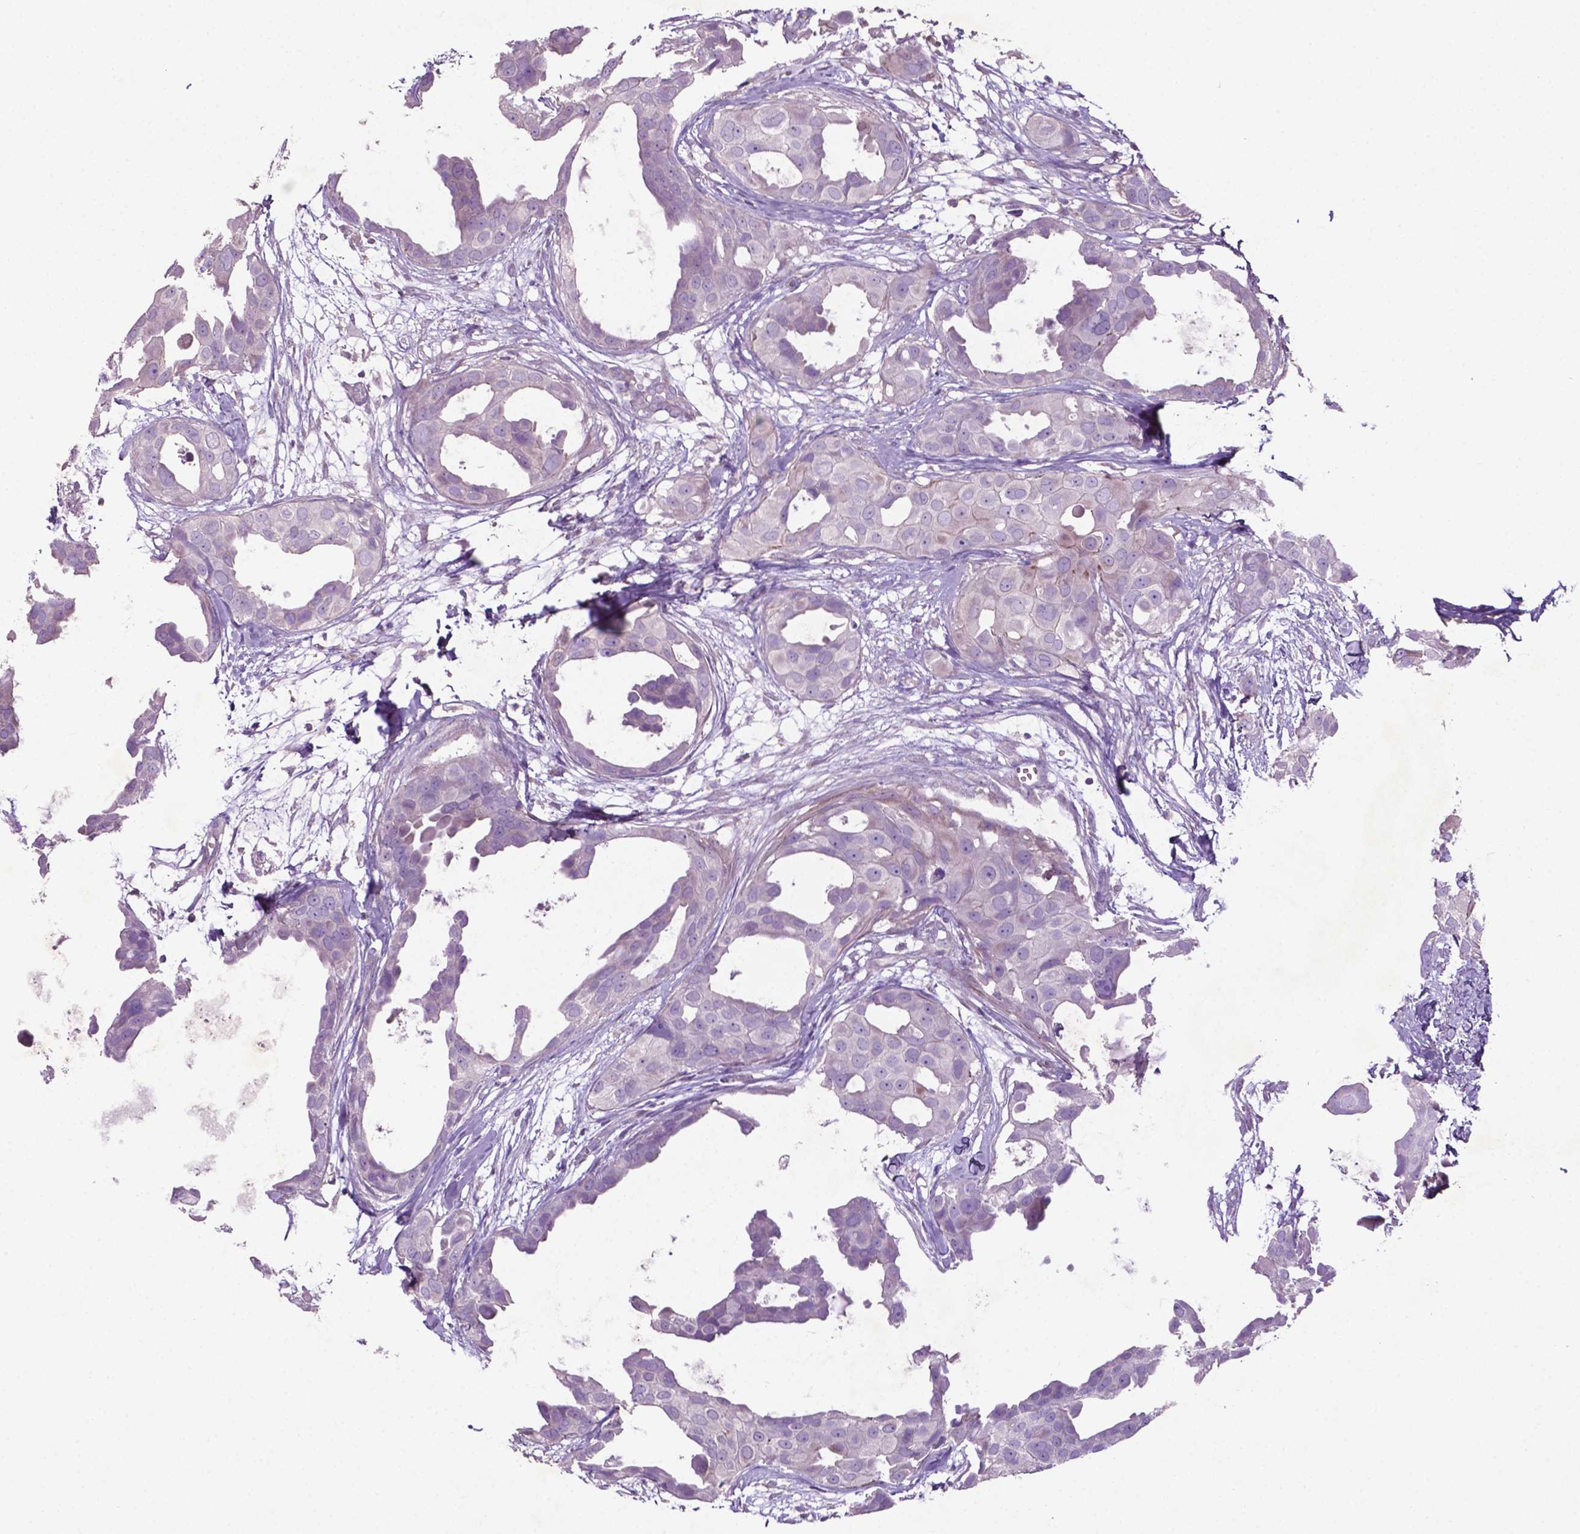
{"staining": {"intensity": "negative", "quantity": "none", "location": "none"}, "tissue": "breast cancer", "cell_type": "Tumor cells", "image_type": "cancer", "snomed": [{"axis": "morphology", "description": "Duct carcinoma"}, {"axis": "topography", "description": "Breast"}], "caption": "This histopathology image is of breast cancer (invasive ductal carcinoma) stained with IHC to label a protein in brown with the nuclei are counter-stained blue. There is no expression in tumor cells.", "gene": "BMP4", "patient": {"sex": "female", "age": 38}}